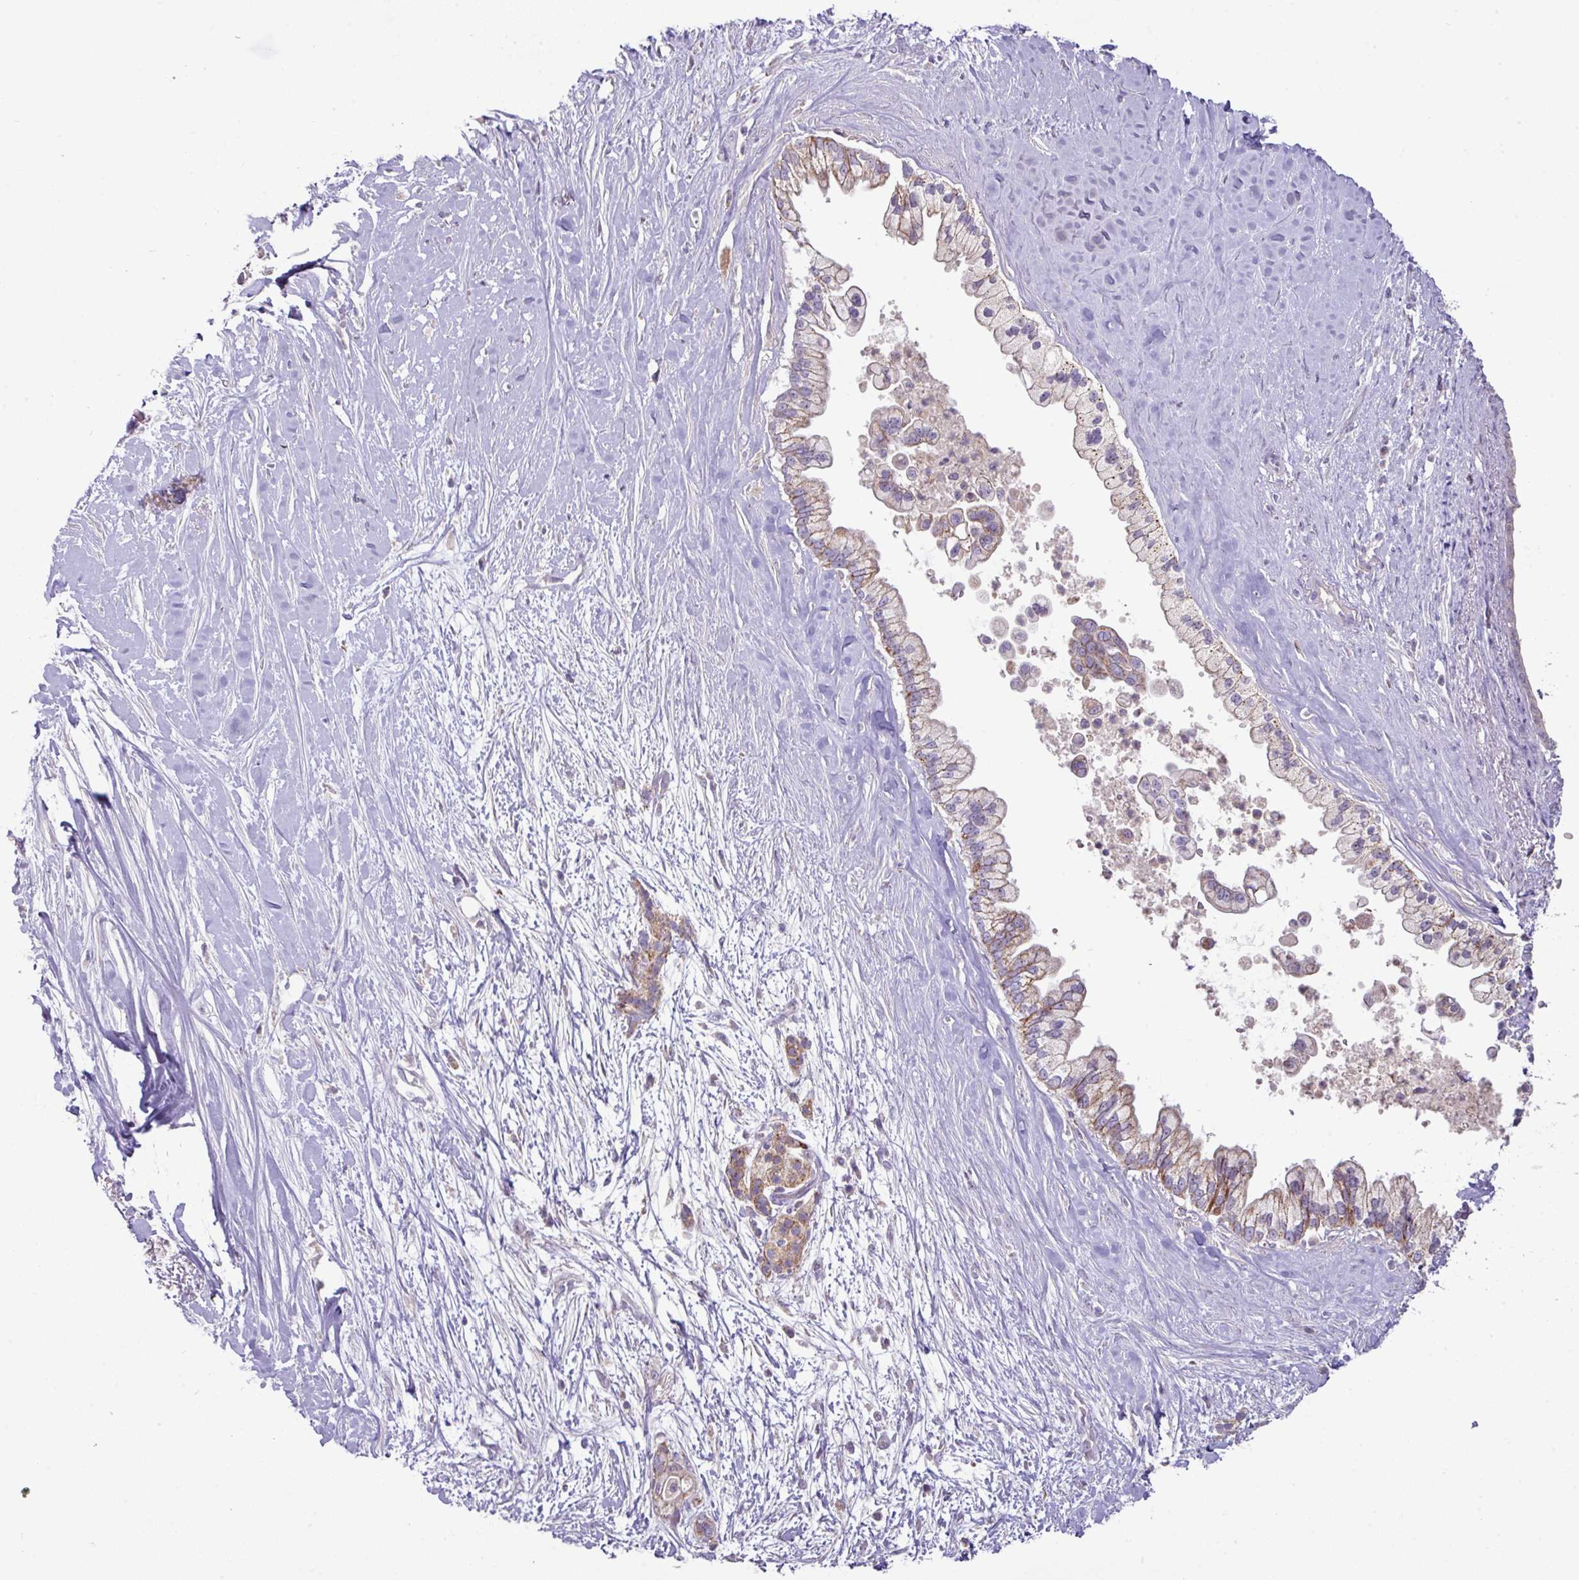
{"staining": {"intensity": "weak", "quantity": ">75%", "location": "cytoplasmic/membranous"}, "tissue": "pancreatic cancer", "cell_type": "Tumor cells", "image_type": "cancer", "snomed": [{"axis": "morphology", "description": "Adenocarcinoma, NOS"}, {"axis": "topography", "description": "Pancreas"}], "caption": "Immunohistochemical staining of human pancreatic adenocarcinoma exhibits weak cytoplasmic/membranous protein staining in about >75% of tumor cells.", "gene": "TRAPPC1", "patient": {"sex": "female", "age": 69}}